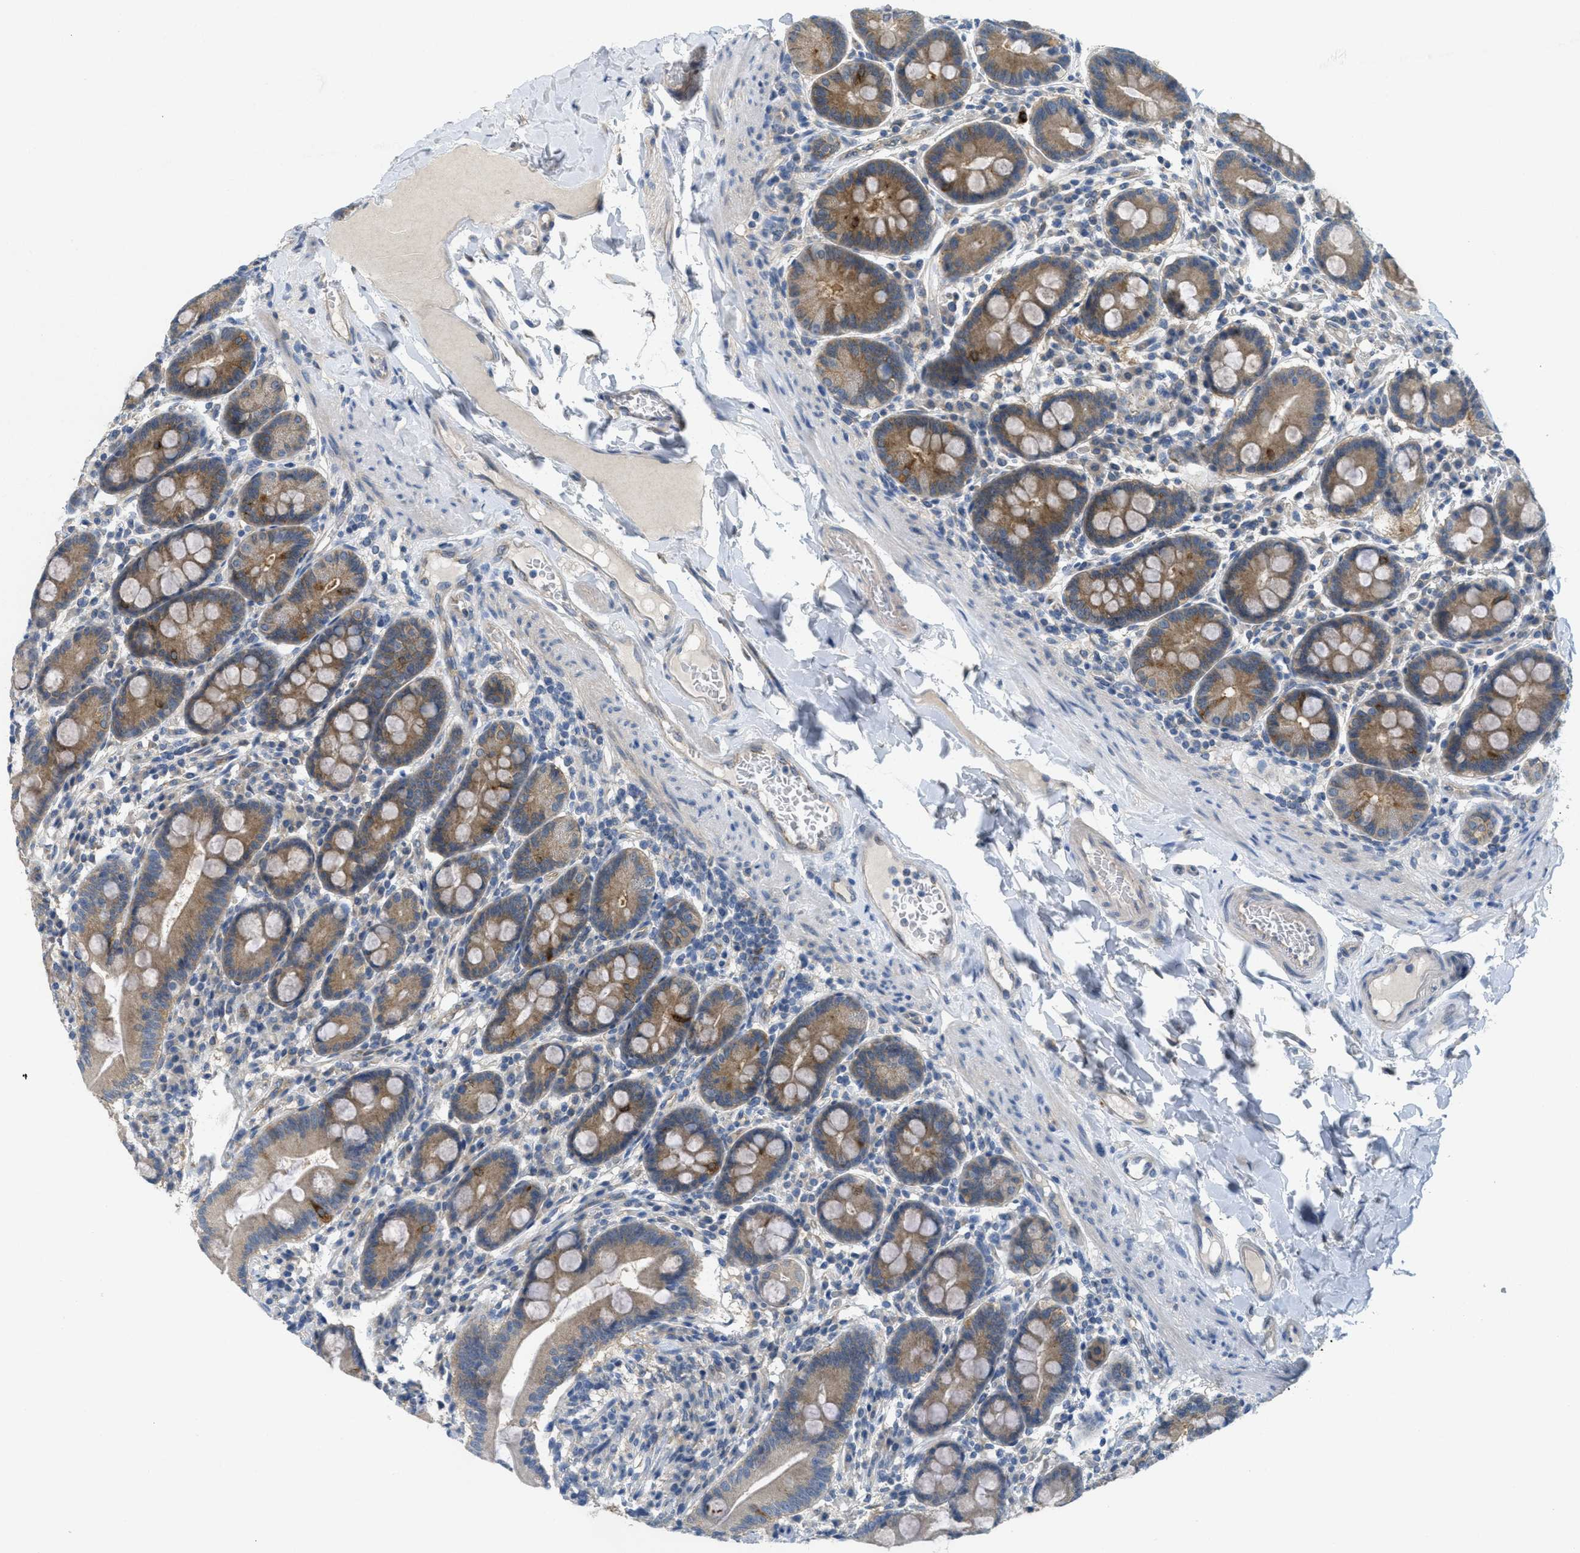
{"staining": {"intensity": "moderate", "quantity": ">75%", "location": "cytoplasmic/membranous"}, "tissue": "duodenum", "cell_type": "Glandular cells", "image_type": "normal", "snomed": [{"axis": "morphology", "description": "Normal tissue, NOS"}, {"axis": "topography", "description": "Duodenum"}], "caption": "Glandular cells show medium levels of moderate cytoplasmic/membranous staining in about >75% of cells in unremarkable human duodenum.", "gene": "ZFYVE9", "patient": {"sex": "male", "age": 50}}